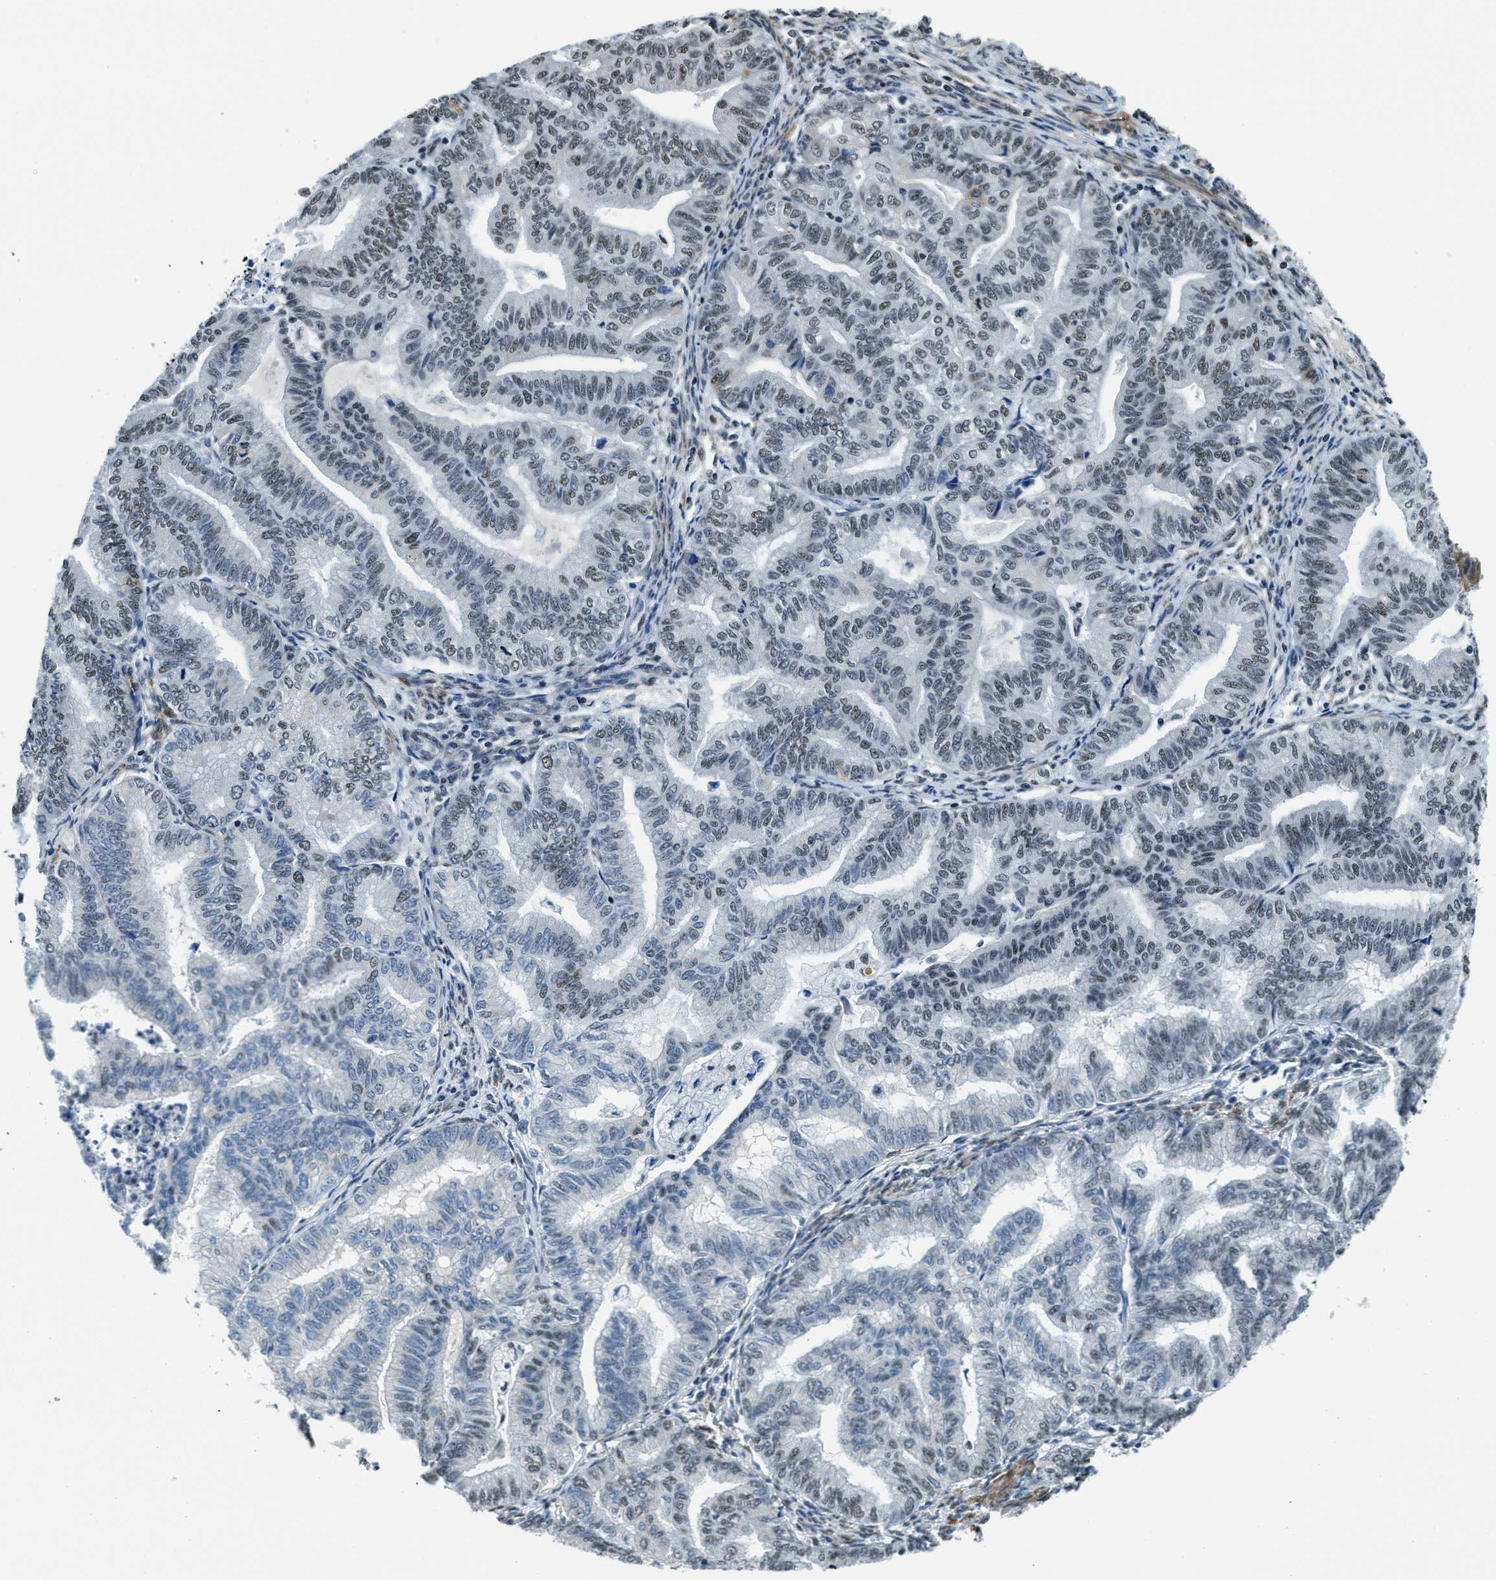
{"staining": {"intensity": "moderate", "quantity": "<25%", "location": "nuclear"}, "tissue": "endometrial cancer", "cell_type": "Tumor cells", "image_type": "cancer", "snomed": [{"axis": "morphology", "description": "Adenocarcinoma, NOS"}, {"axis": "topography", "description": "Endometrium"}], "caption": "The image shows immunohistochemical staining of endometrial cancer. There is moderate nuclear expression is seen in approximately <25% of tumor cells.", "gene": "CFAP36", "patient": {"sex": "female", "age": 79}}